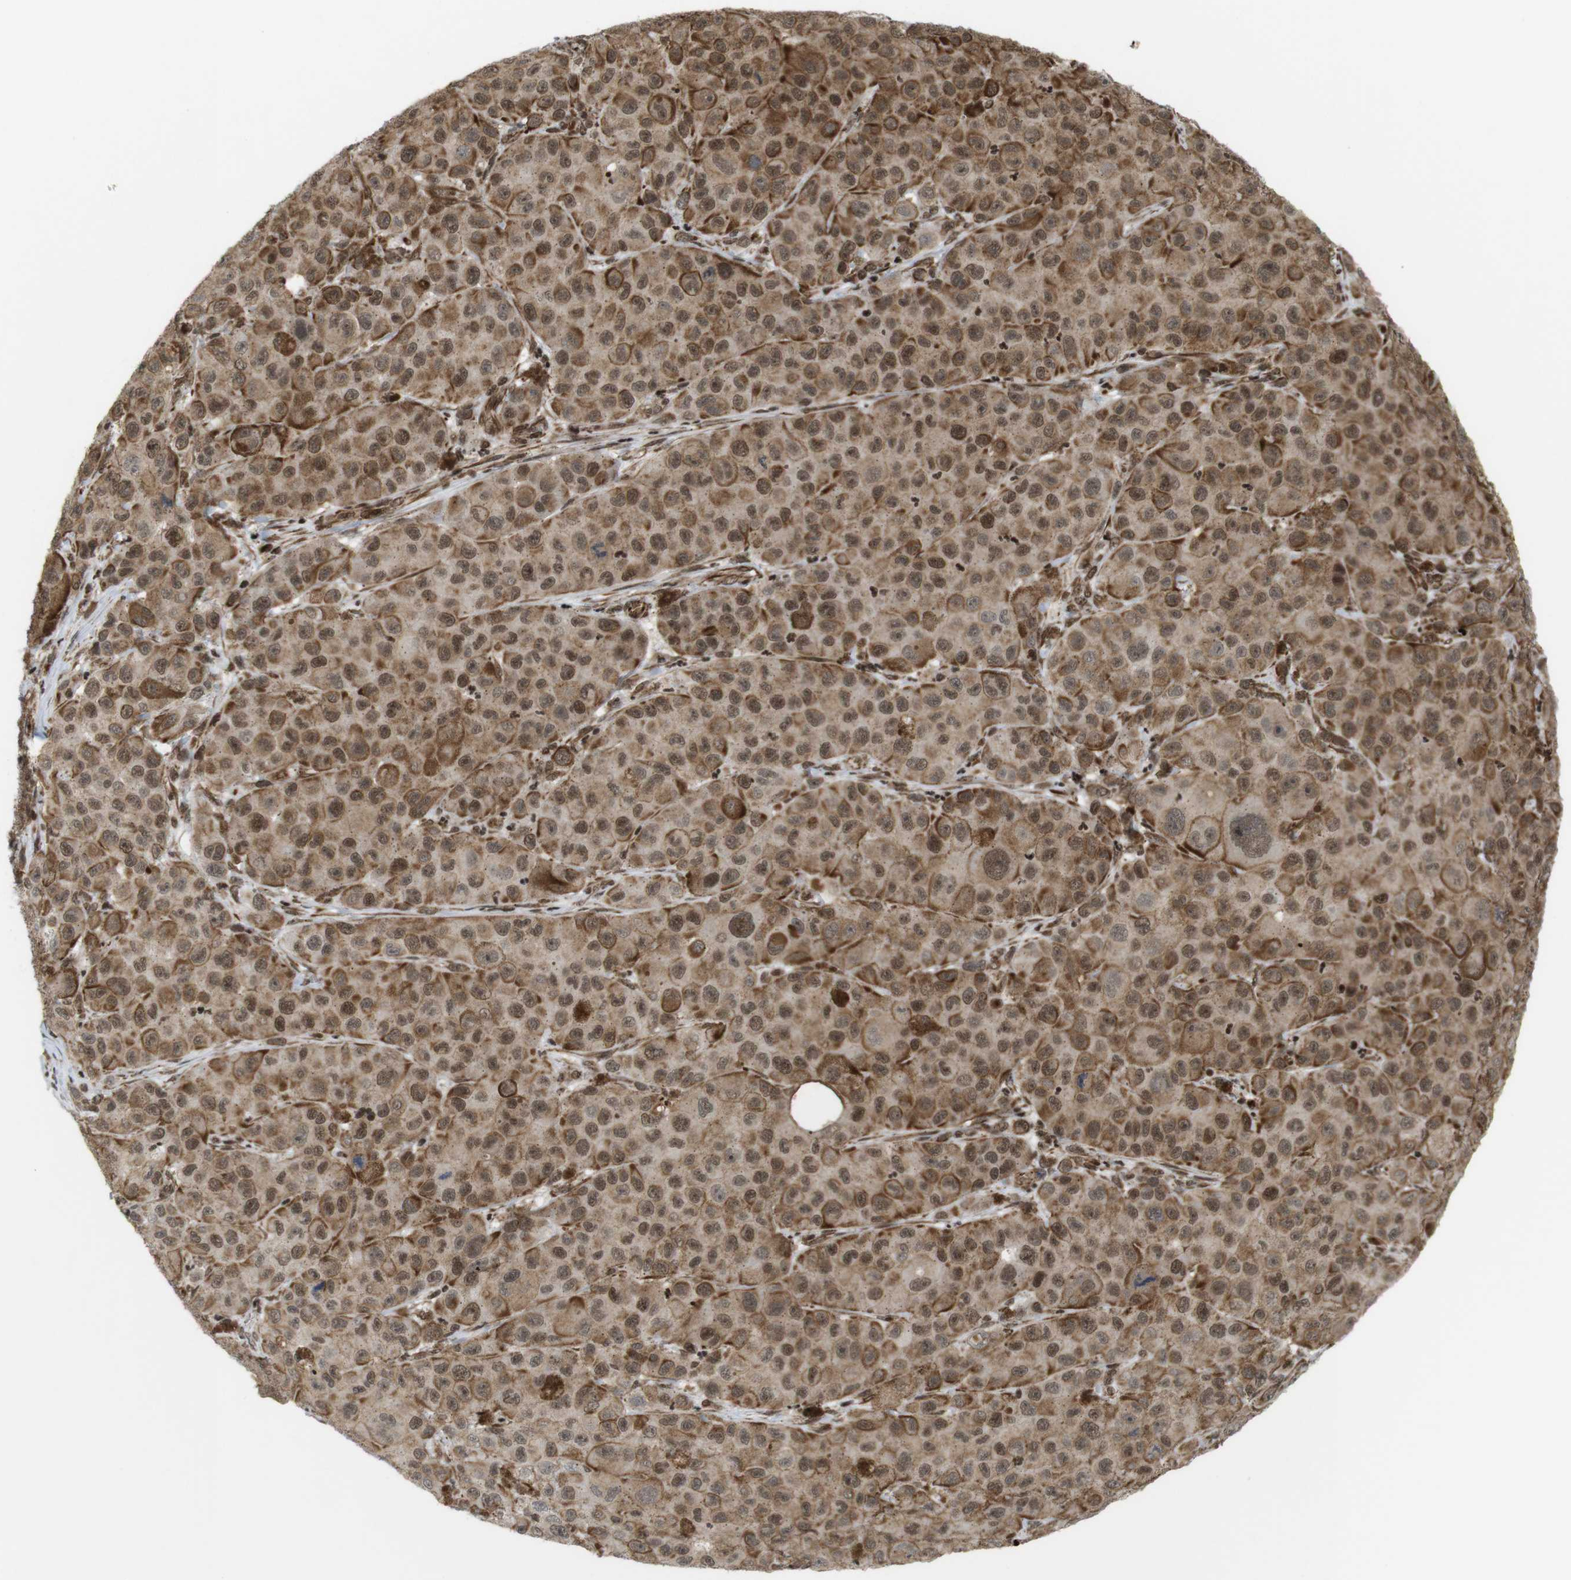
{"staining": {"intensity": "moderate", "quantity": ">75%", "location": "cytoplasmic/membranous,nuclear"}, "tissue": "melanoma", "cell_type": "Tumor cells", "image_type": "cancer", "snomed": [{"axis": "morphology", "description": "Malignant melanoma, NOS"}, {"axis": "topography", "description": "Skin"}], "caption": "Human melanoma stained with a protein marker exhibits moderate staining in tumor cells.", "gene": "SP2", "patient": {"sex": "male", "age": 96}}